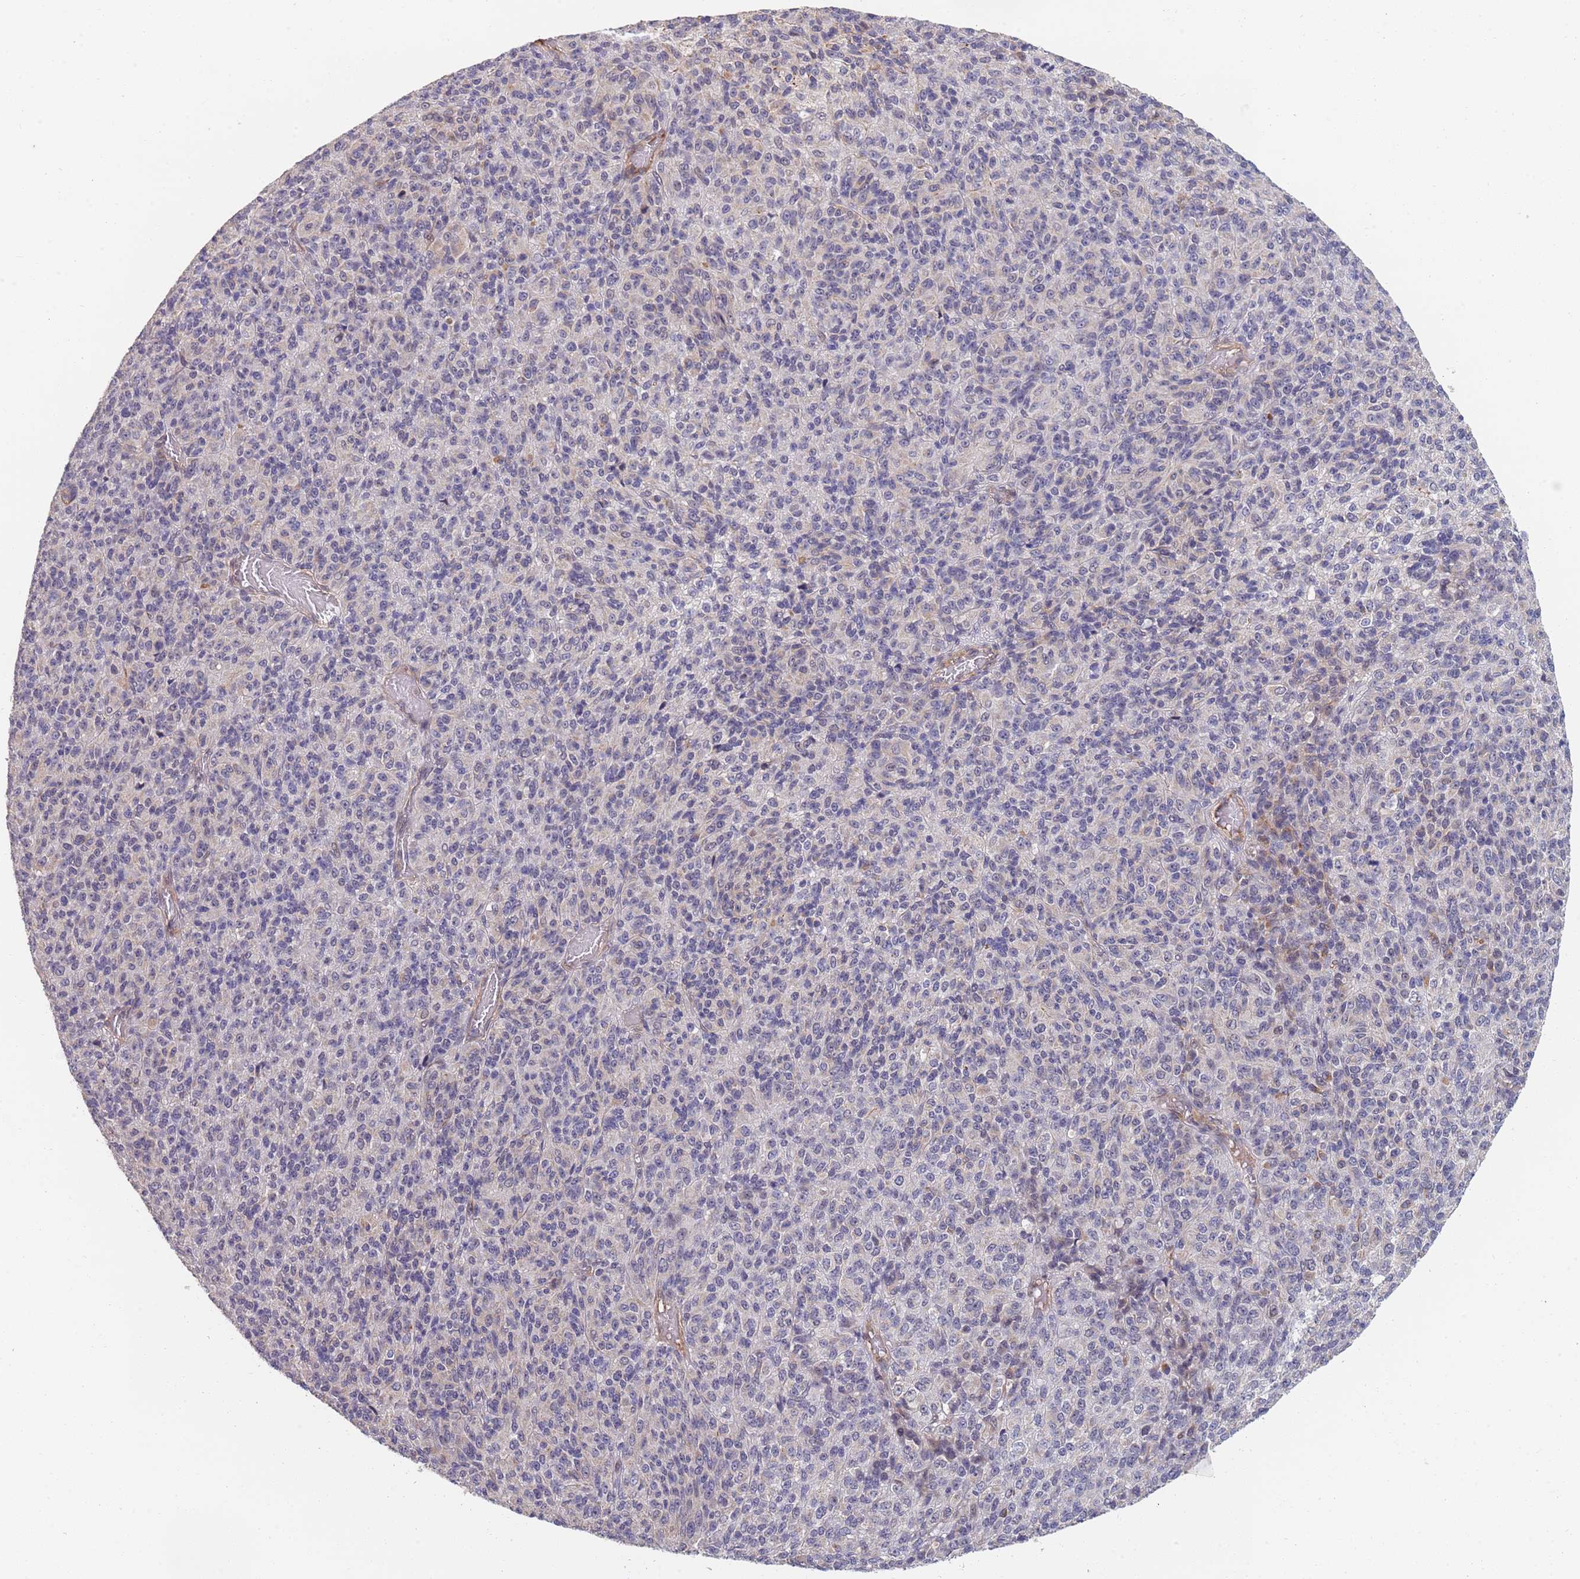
{"staining": {"intensity": "negative", "quantity": "none", "location": "none"}, "tissue": "melanoma", "cell_type": "Tumor cells", "image_type": "cancer", "snomed": [{"axis": "morphology", "description": "Malignant melanoma, Metastatic site"}, {"axis": "topography", "description": "Brain"}], "caption": "Tumor cells show no significant protein expression in melanoma.", "gene": "B4GALT4", "patient": {"sex": "female", "age": 56}}